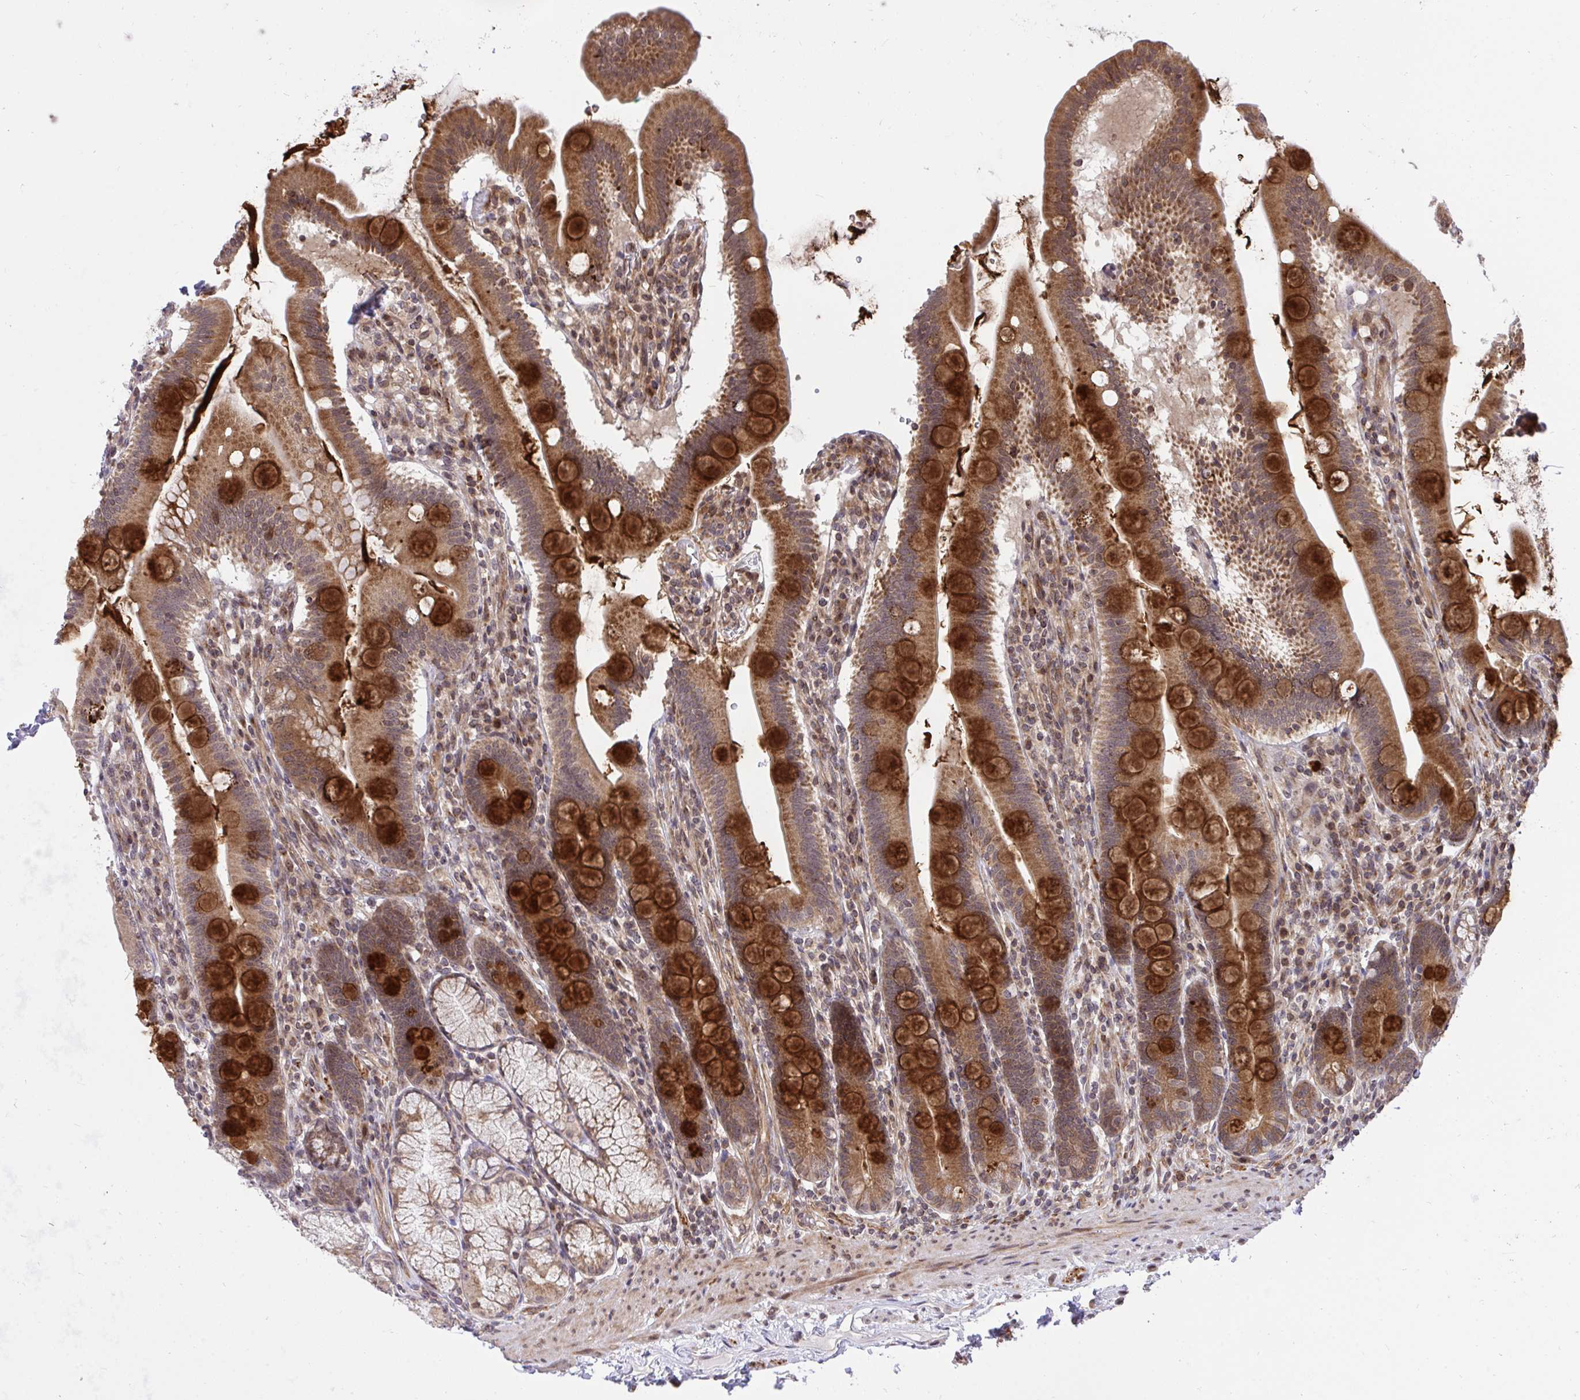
{"staining": {"intensity": "strong", "quantity": ">75%", "location": "cytoplasmic/membranous"}, "tissue": "duodenum", "cell_type": "Glandular cells", "image_type": "normal", "snomed": [{"axis": "morphology", "description": "Normal tissue, NOS"}, {"axis": "topography", "description": "Duodenum"}], "caption": "High-magnification brightfield microscopy of unremarkable duodenum stained with DAB (brown) and counterstained with hematoxylin (blue). glandular cells exhibit strong cytoplasmic/membranous positivity is seen in approximately>75% of cells.", "gene": "ERI1", "patient": {"sex": "female", "age": 67}}